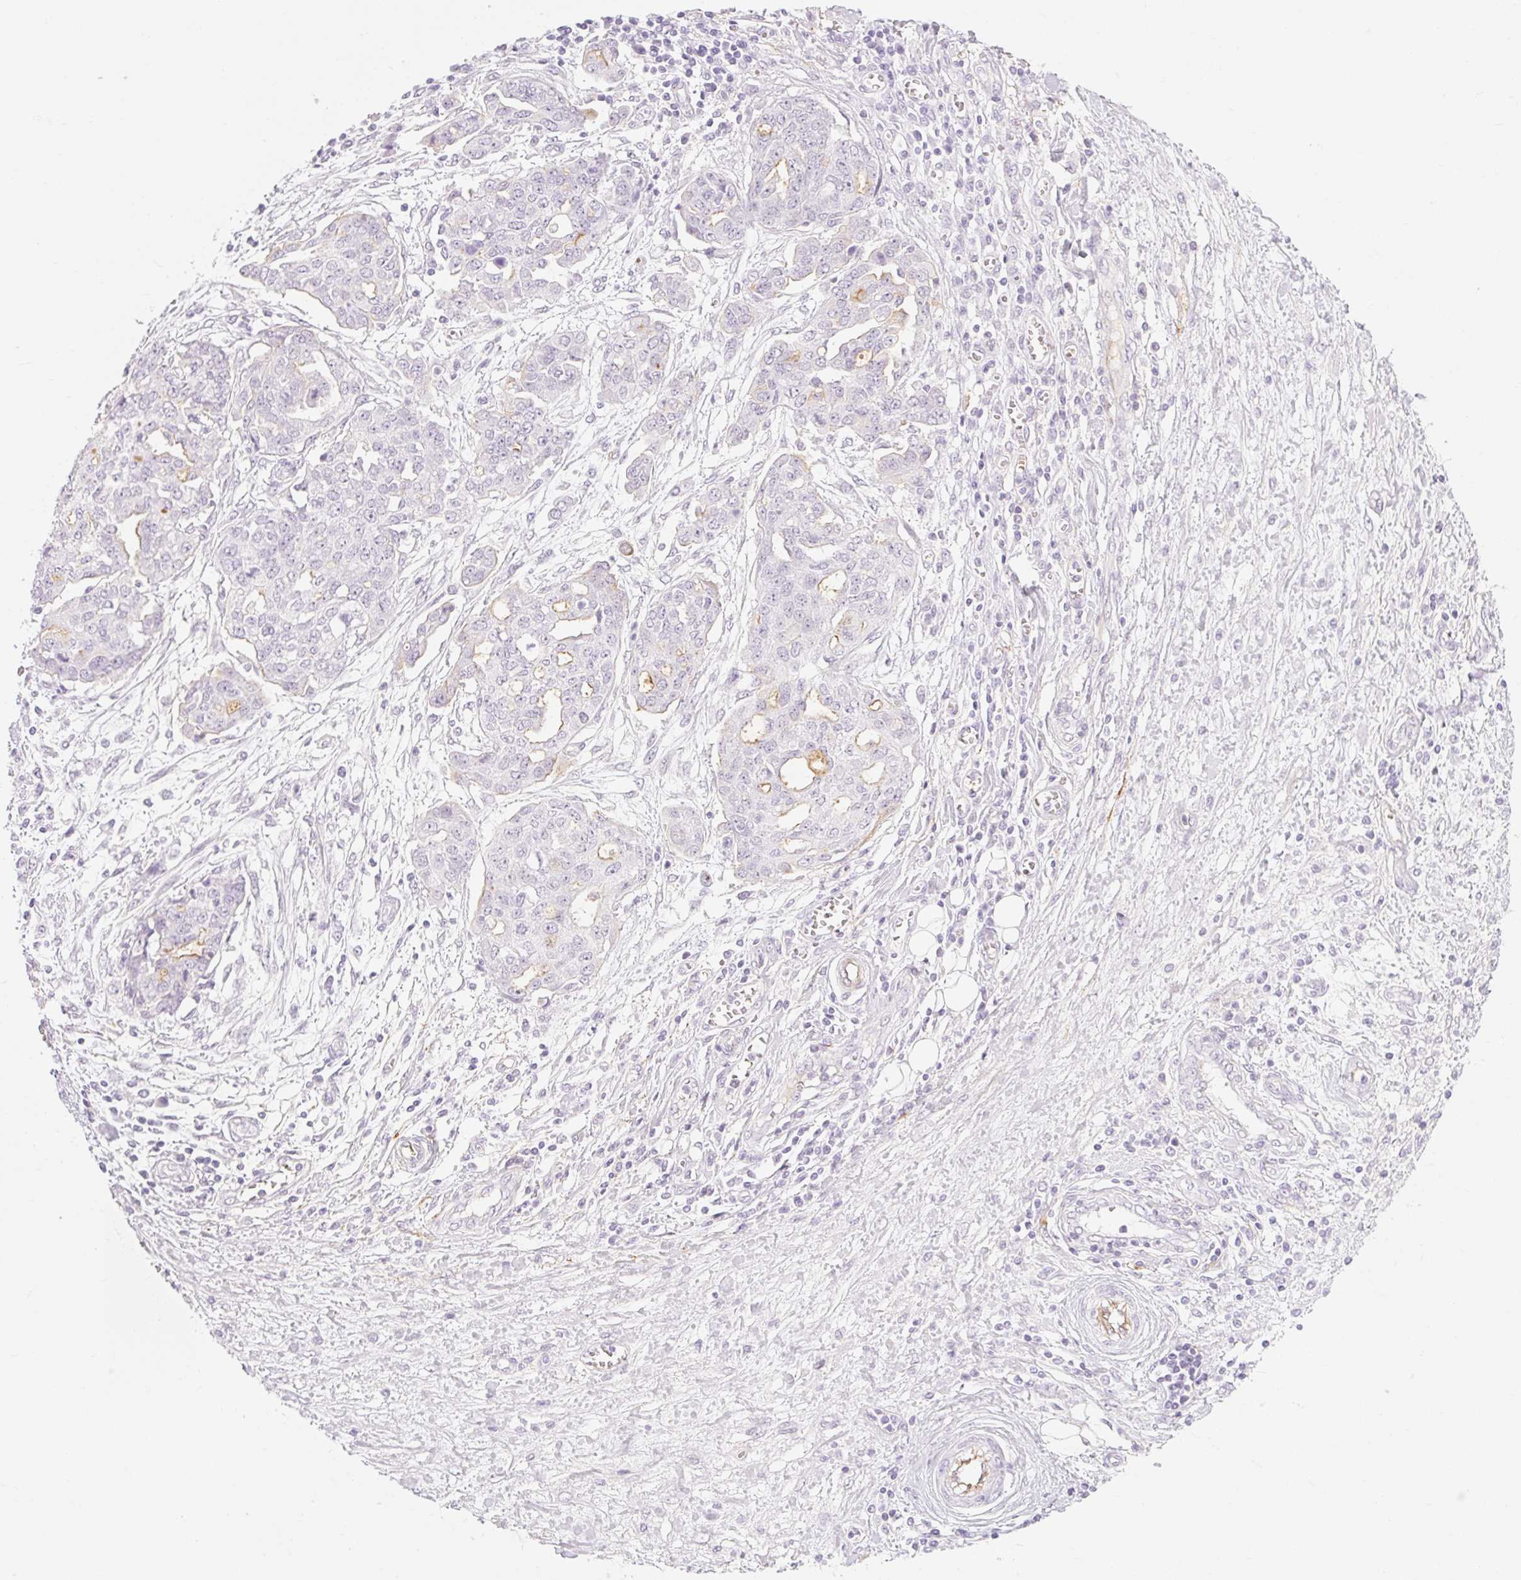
{"staining": {"intensity": "negative", "quantity": "none", "location": "none"}, "tissue": "ovarian cancer", "cell_type": "Tumor cells", "image_type": "cancer", "snomed": [{"axis": "morphology", "description": "Cystadenocarcinoma, serous, NOS"}, {"axis": "topography", "description": "Soft tissue"}, {"axis": "topography", "description": "Ovary"}], "caption": "Tumor cells are negative for protein expression in human ovarian cancer (serous cystadenocarcinoma).", "gene": "TAF1L", "patient": {"sex": "female", "age": 57}}